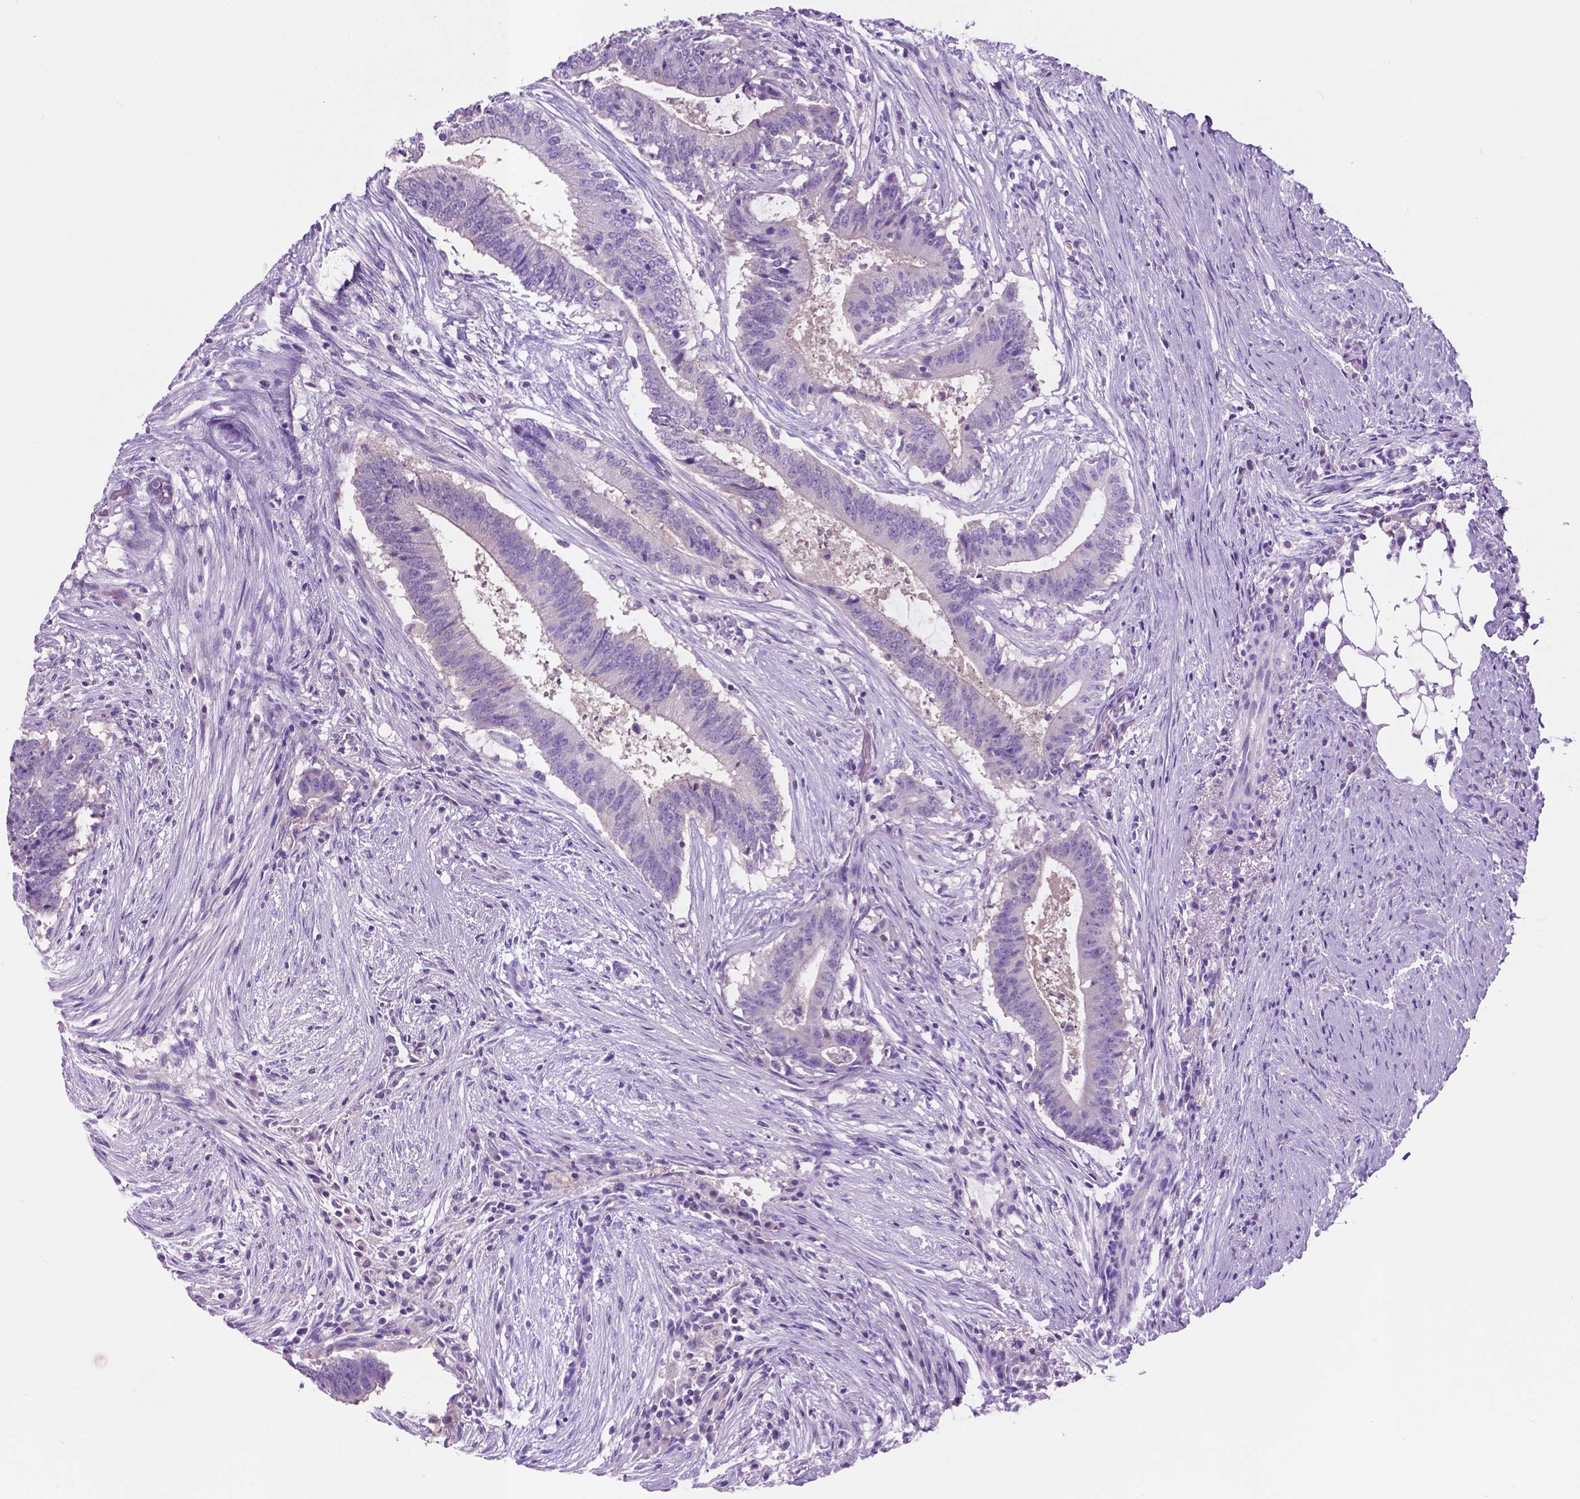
{"staining": {"intensity": "negative", "quantity": "none", "location": "none"}, "tissue": "colorectal cancer", "cell_type": "Tumor cells", "image_type": "cancer", "snomed": [{"axis": "morphology", "description": "Adenocarcinoma, NOS"}, {"axis": "topography", "description": "Colon"}], "caption": "Immunohistochemistry of colorectal adenocarcinoma reveals no staining in tumor cells.", "gene": "POU4F1", "patient": {"sex": "female", "age": 43}}